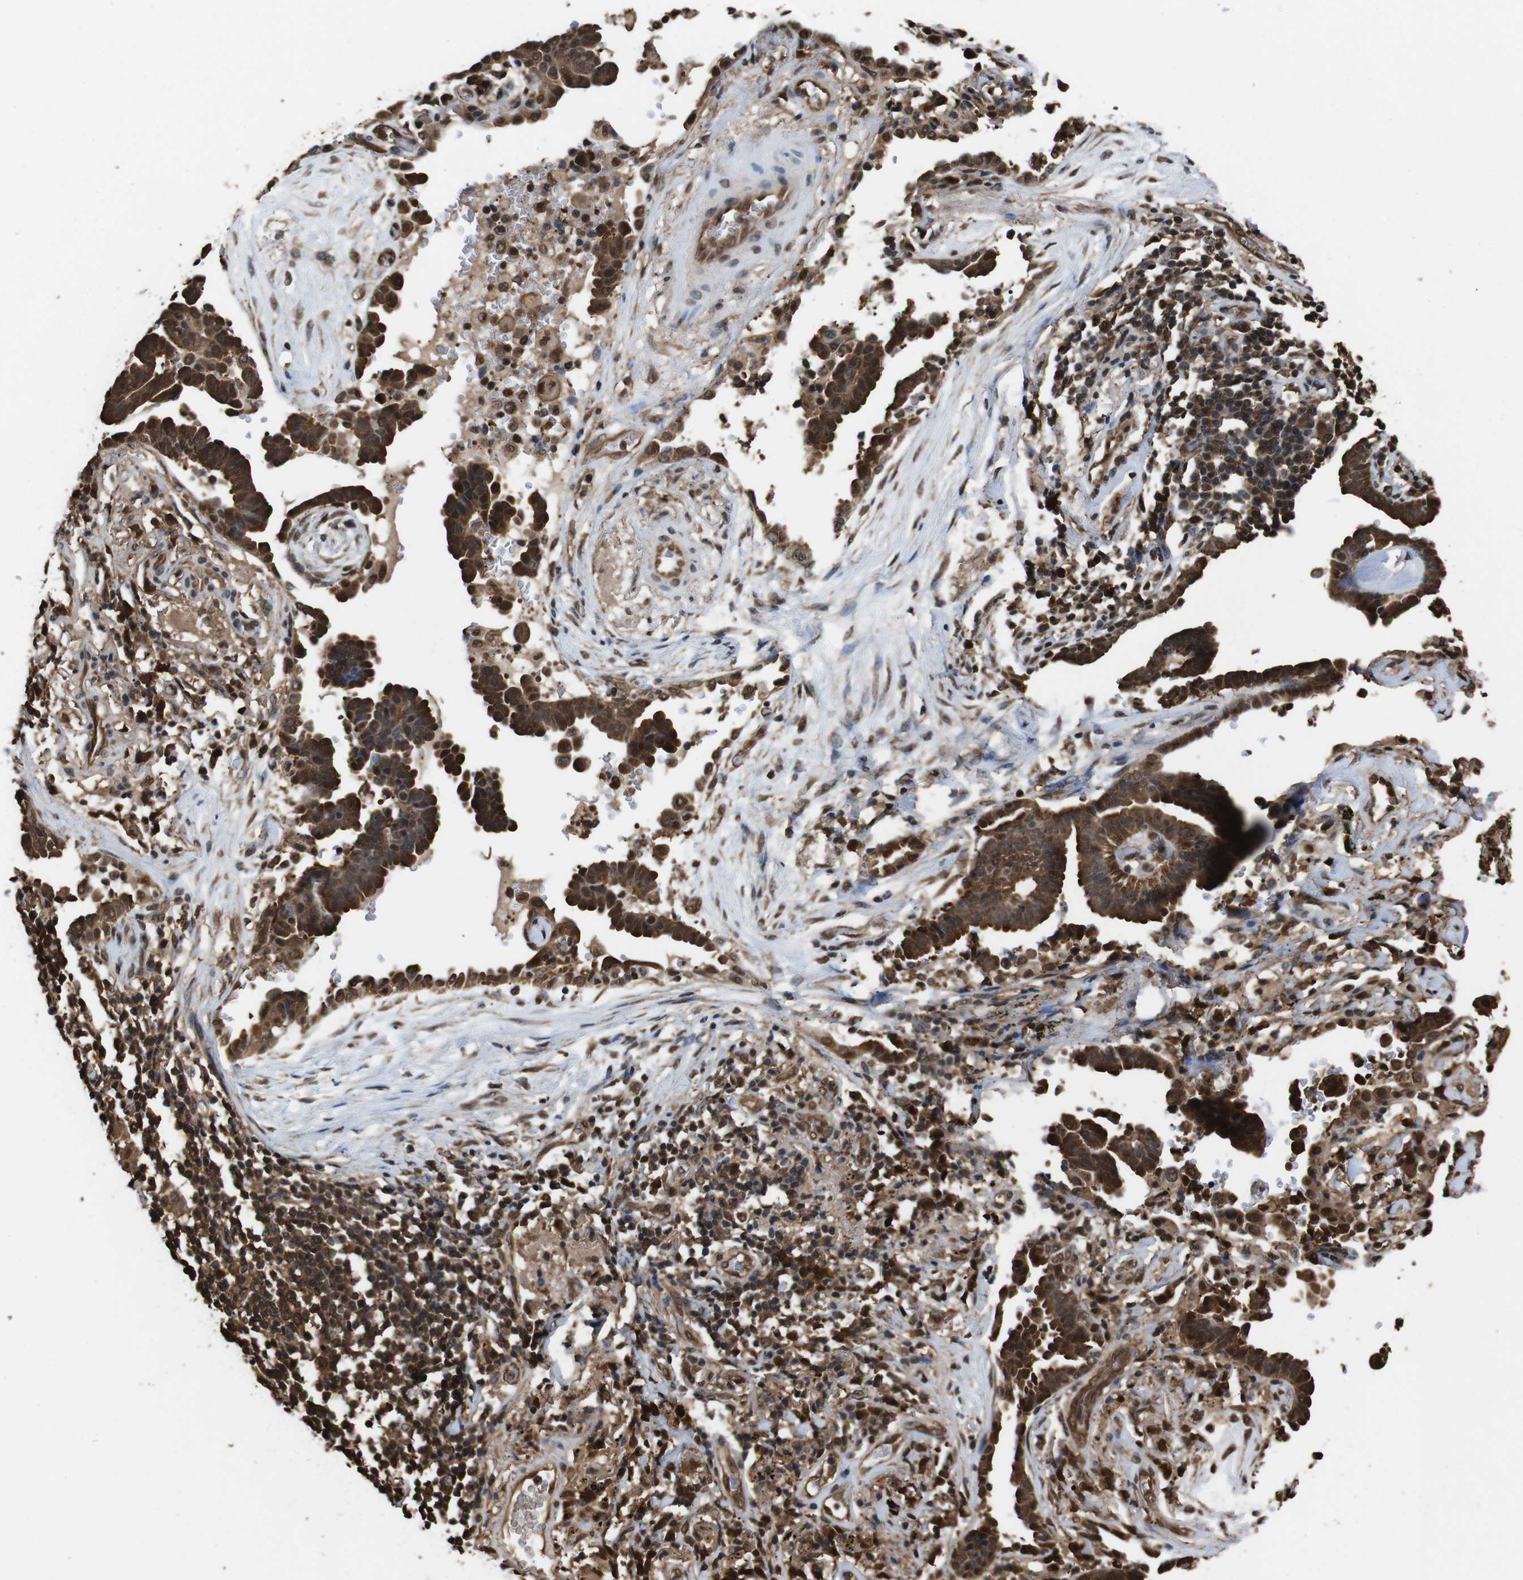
{"staining": {"intensity": "strong", "quantity": ">75%", "location": "cytoplasmic/membranous,nuclear"}, "tissue": "lung cancer", "cell_type": "Tumor cells", "image_type": "cancer", "snomed": [{"axis": "morphology", "description": "Adenocarcinoma, NOS"}, {"axis": "topography", "description": "Lung"}], "caption": "Immunohistochemical staining of adenocarcinoma (lung) displays high levels of strong cytoplasmic/membranous and nuclear protein staining in approximately >75% of tumor cells. (brown staining indicates protein expression, while blue staining denotes nuclei).", "gene": "VCP", "patient": {"sex": "female", "age": 64}}